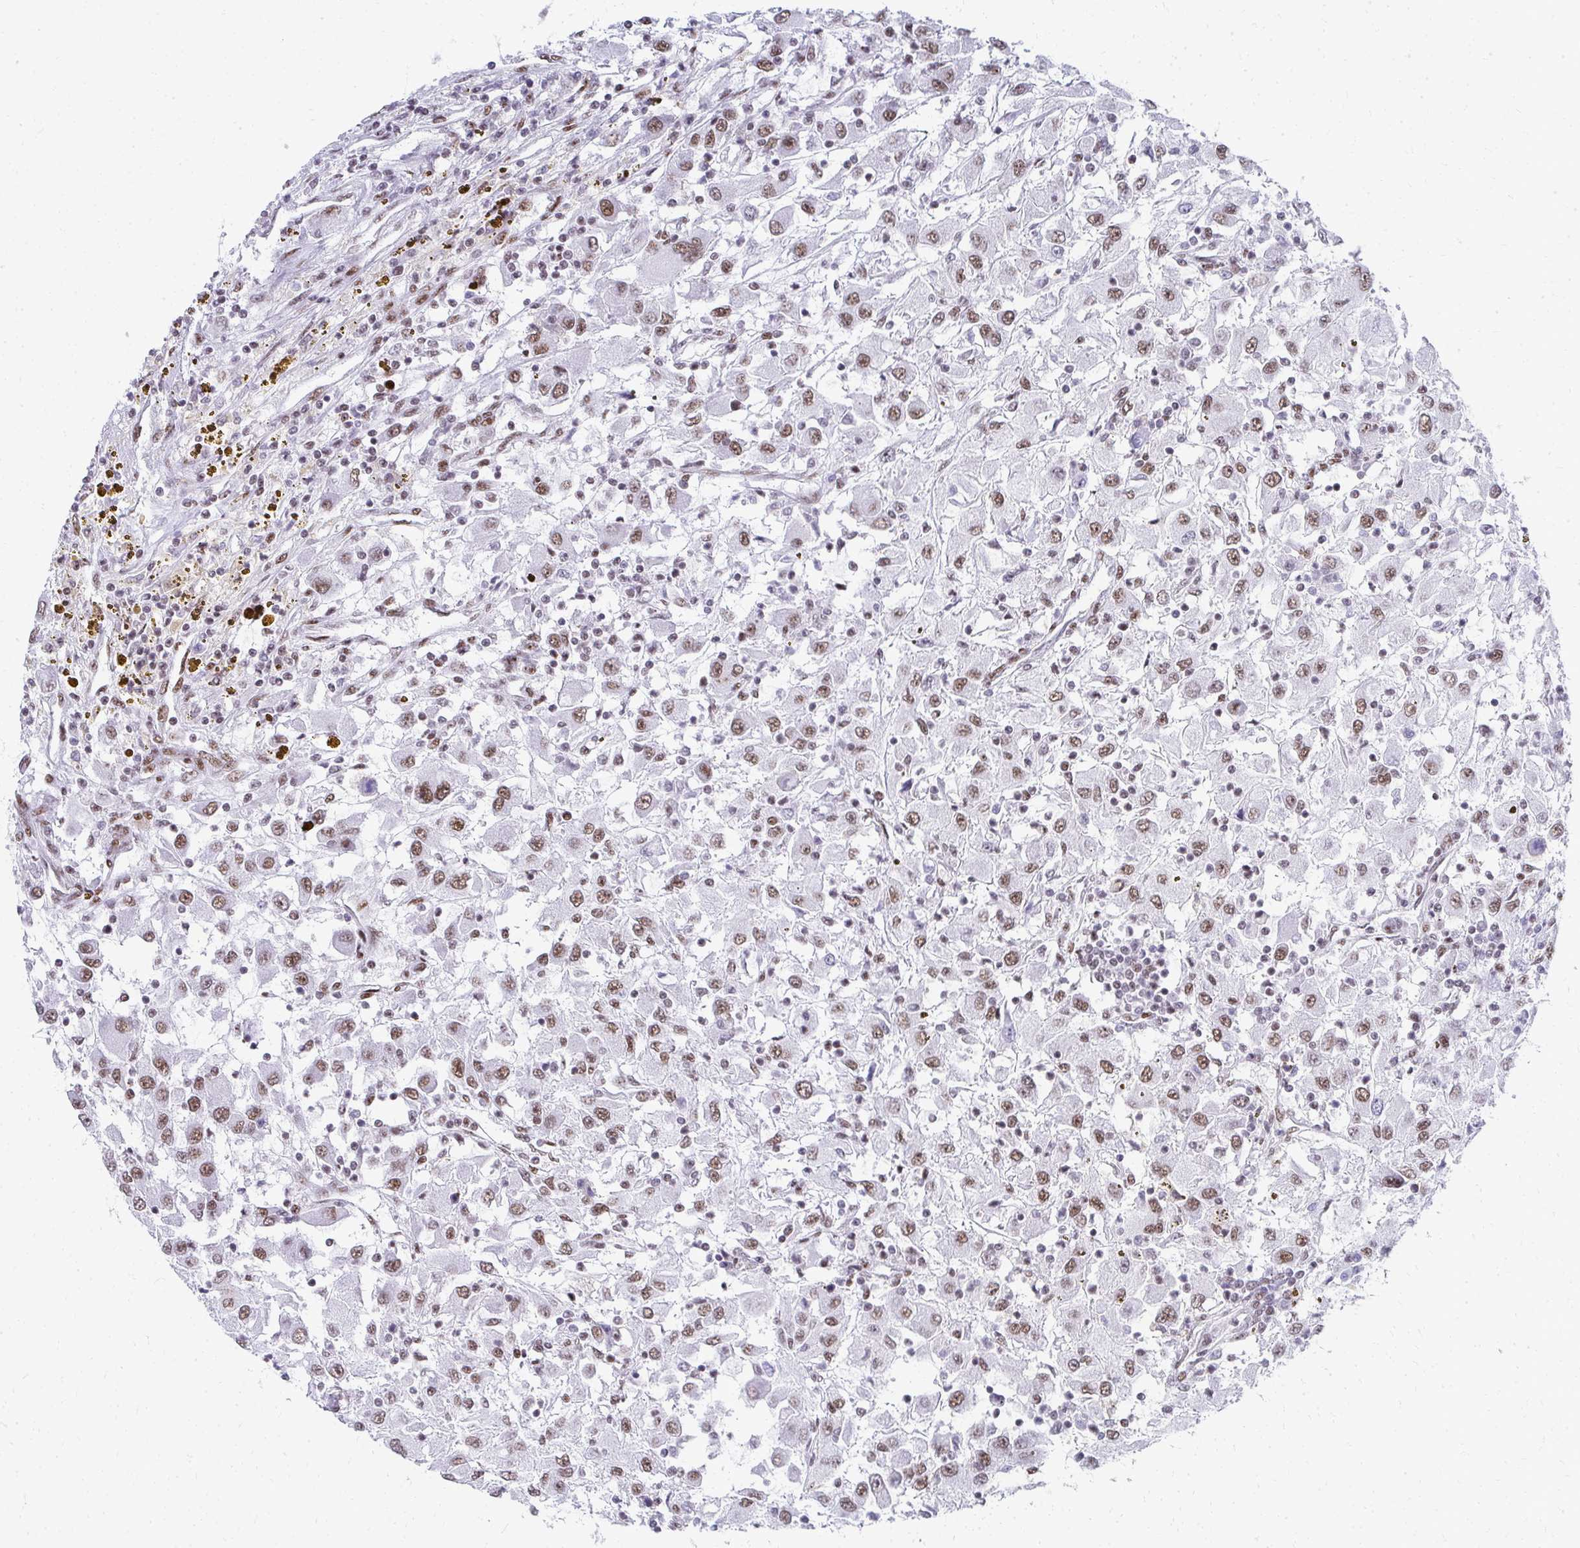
{"staining": {"intensity": "moderate", "quantity": ">75%", "location": "nuclear"}, "tissue": "renal cancer", "cell_type": "Tumor cells", "image_type": "cancer", "snomed": [{"axis": "morphology", "description": "Adenocarcinoma, NOS"}, {"axis": "topography", "description": "Kidney"}], "caption": "Renal cancer was stained to show a protein in brown. There is medium levels of moderate nuclear staining in about >75% of tumor cells.", "gene": "CREBBP", "patient": {"sex": "female", "age": 67}}